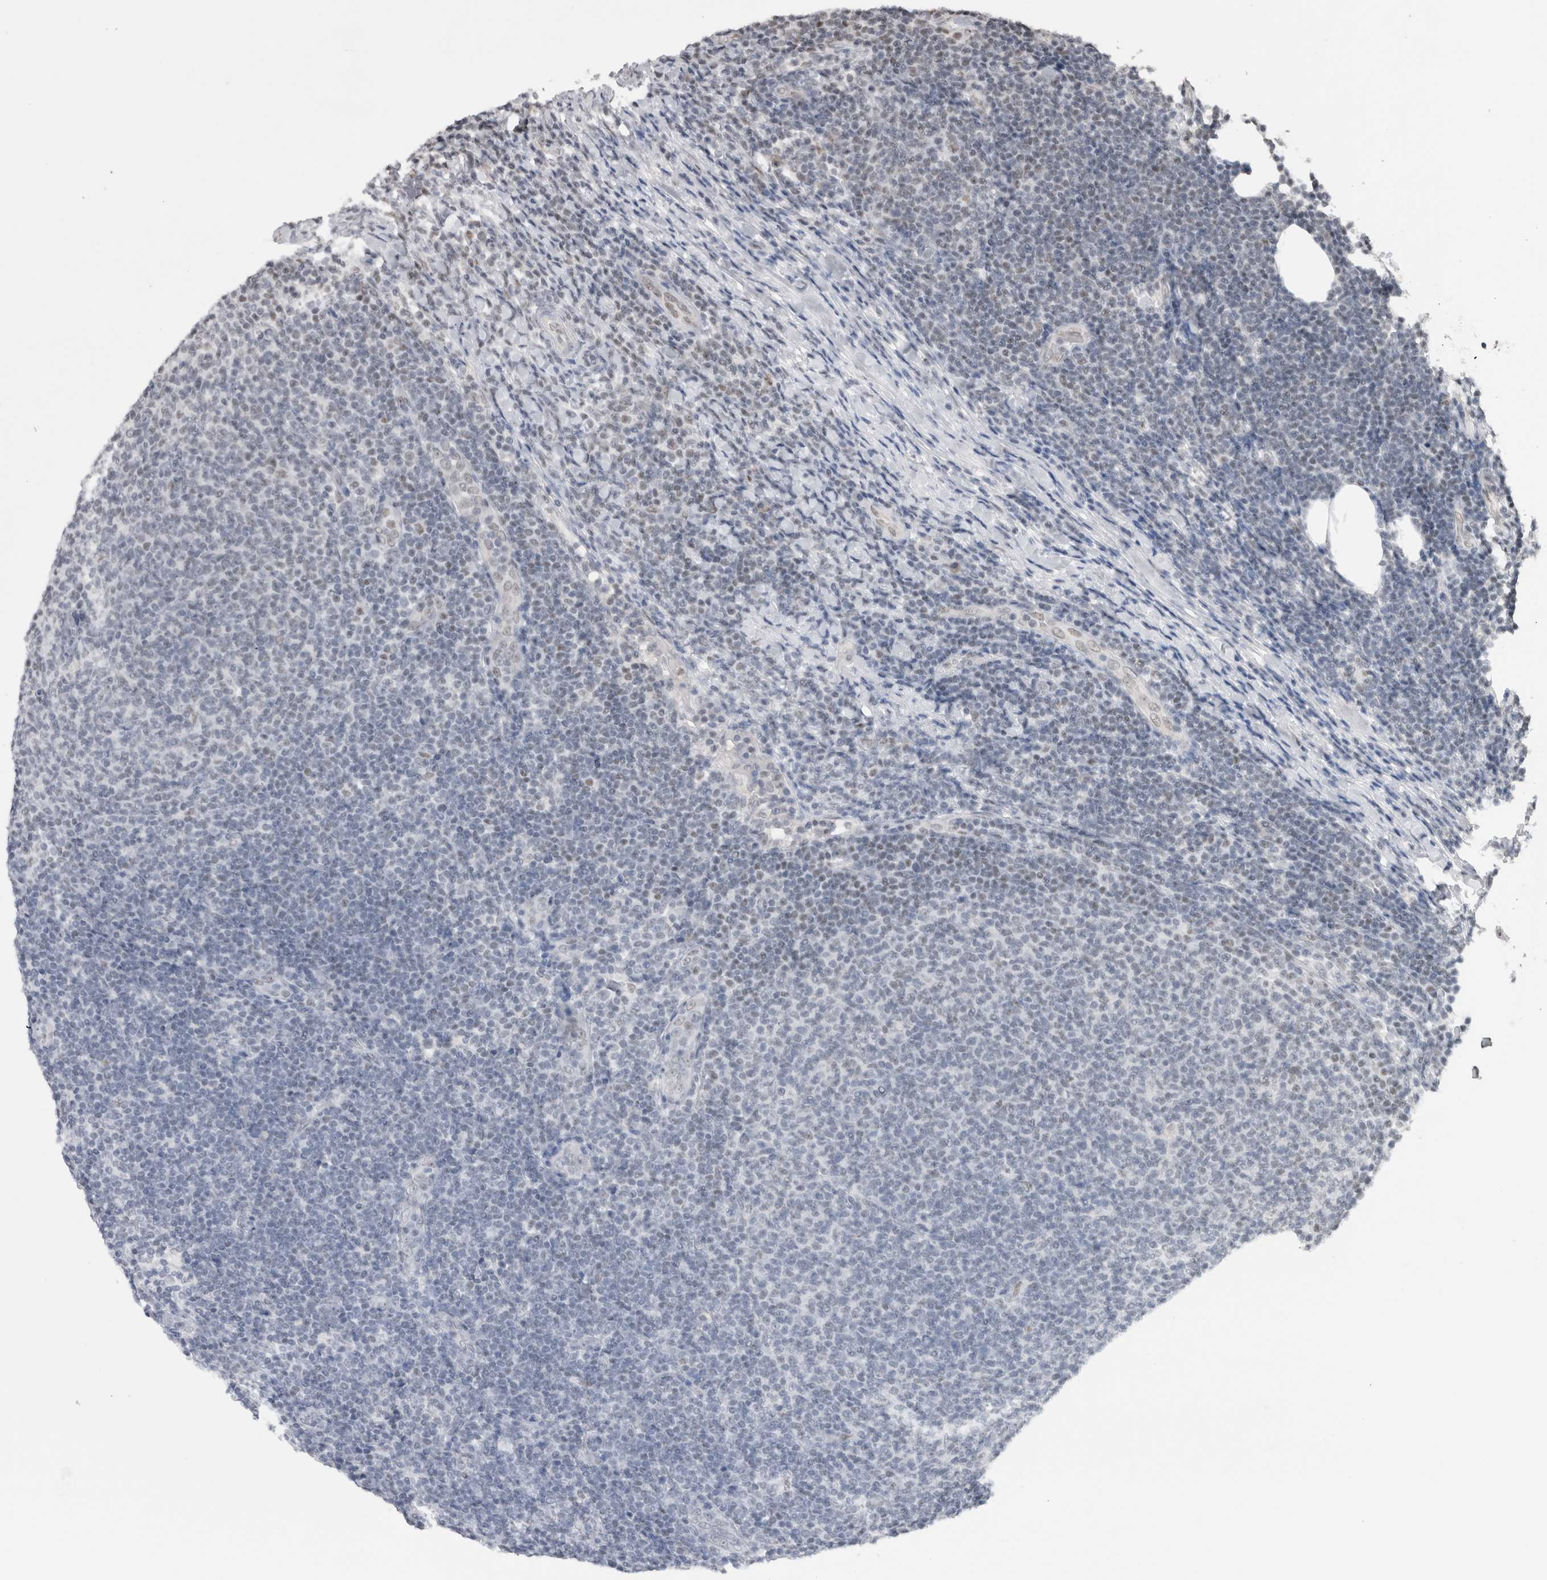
{"staining": {"intensity": "negative", "quantity": "none", "location": "none"}, "tissue": "lymphoma", "cell_type": "Tumor cells", "image_type": "cancer", "snomed": [{"axis": "morphology", "description": "Malignant lymphoma, non-Hodgkin's type, Low grade"}, {"axis": "topography", "description": "Lymph node"}], "caption": "Histopathology image shows no significant protein expression in tumor cells of lymphoma.", "gene": "DAXX", "patient": {"sex": "male", "age": 66}}